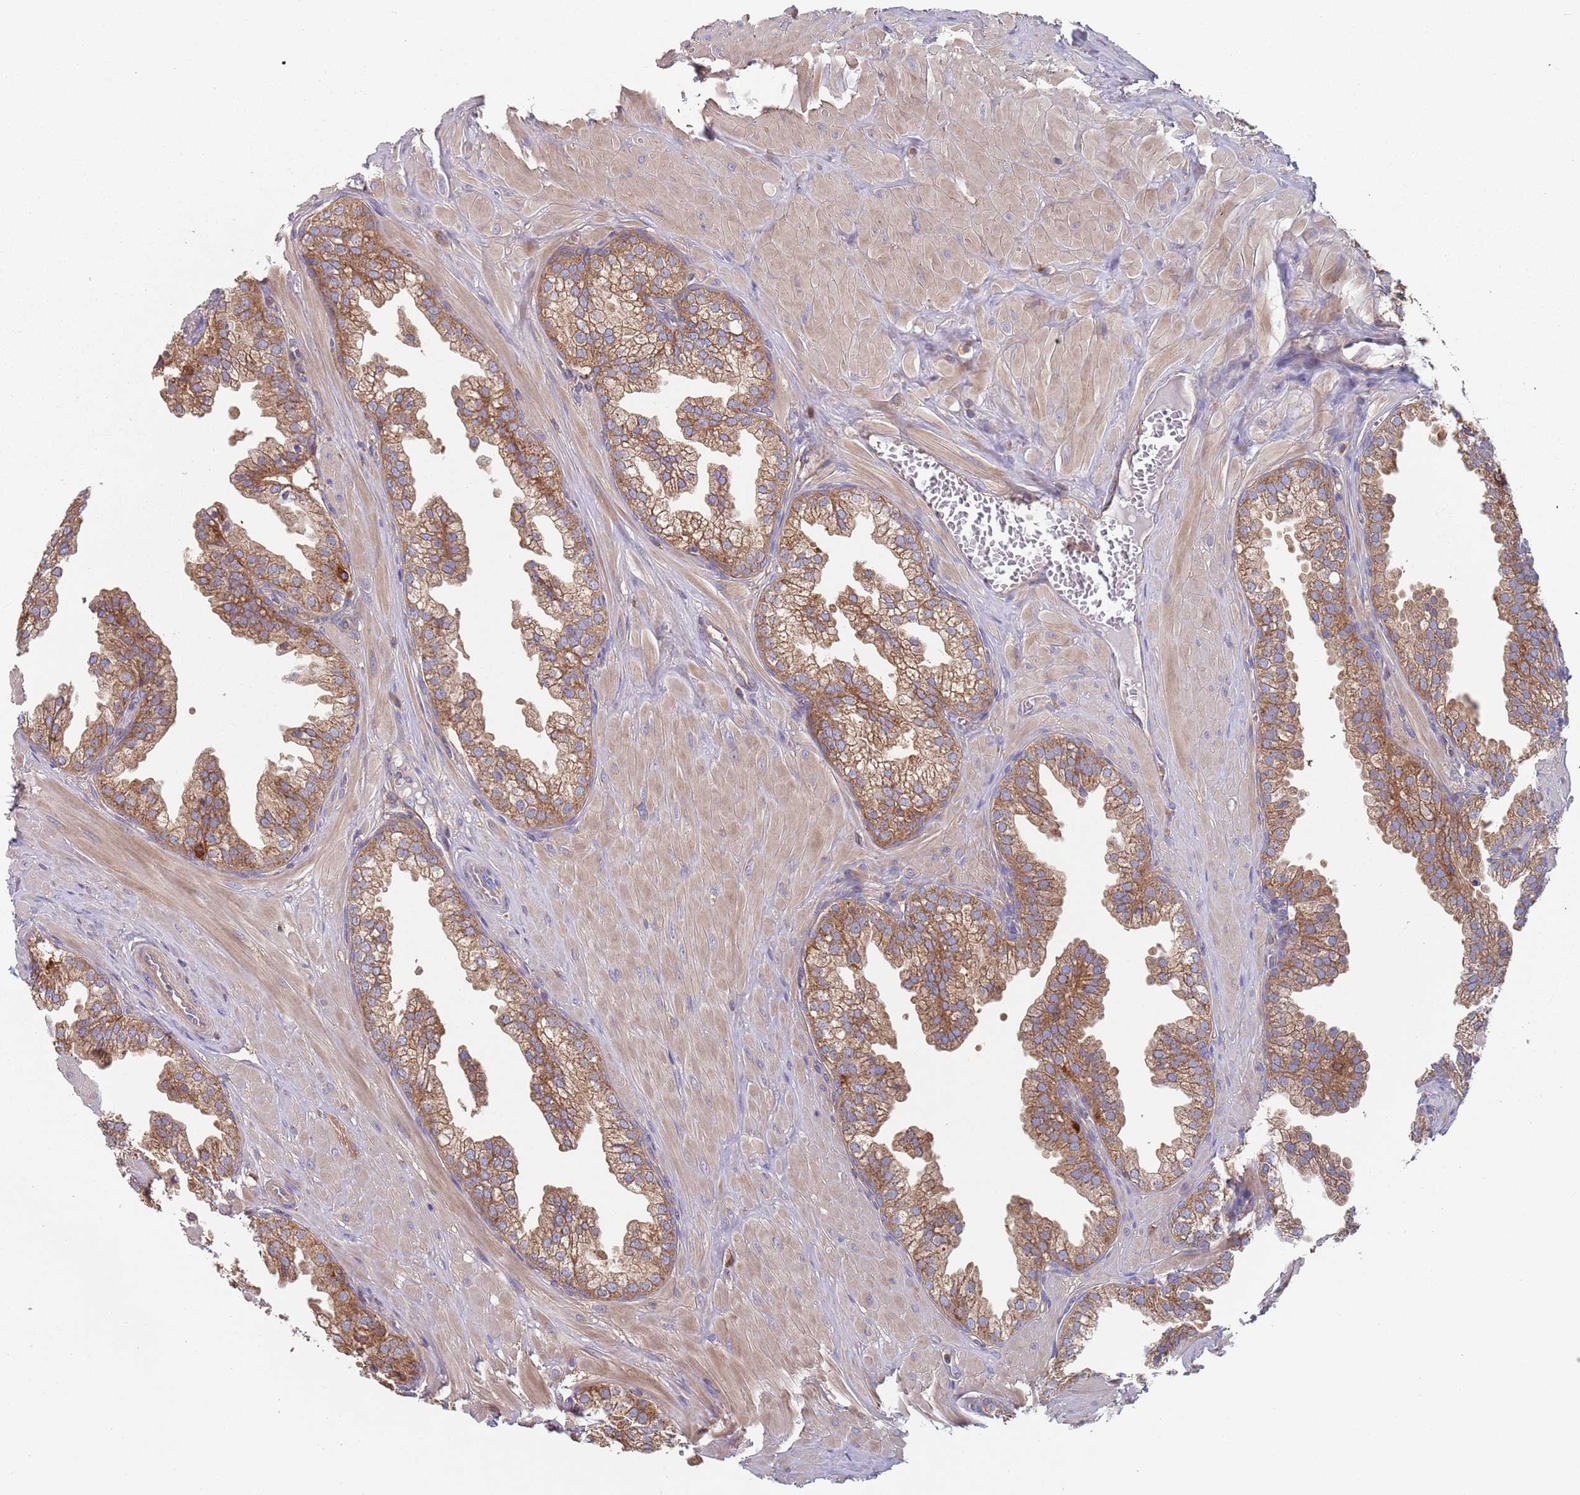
{"staining": {"intensity": "moderate", "quantity": ">75%", "location": "cytoplasmic/membranous"}, "tissue": "prostate", "cell_type": "Glandular cells", "image_type": "normal", "snomed": [{"axis": "morphology", "description": "Normal tissue, NOS"}, {"axis": "topography", "description": "Prostate"}, {"axis": "topography", "description": "Peripheral nerve tissue"}], "caption": "DAB (3,3'-diaminobenzidine) immunohistochemical staining of unremarkable prostate shows moderate cytoplasmic/membranous protein expression in about >75% of glandular cells.", "gene": "GDI1", "patient": {"sex": "male", "age": 55}}